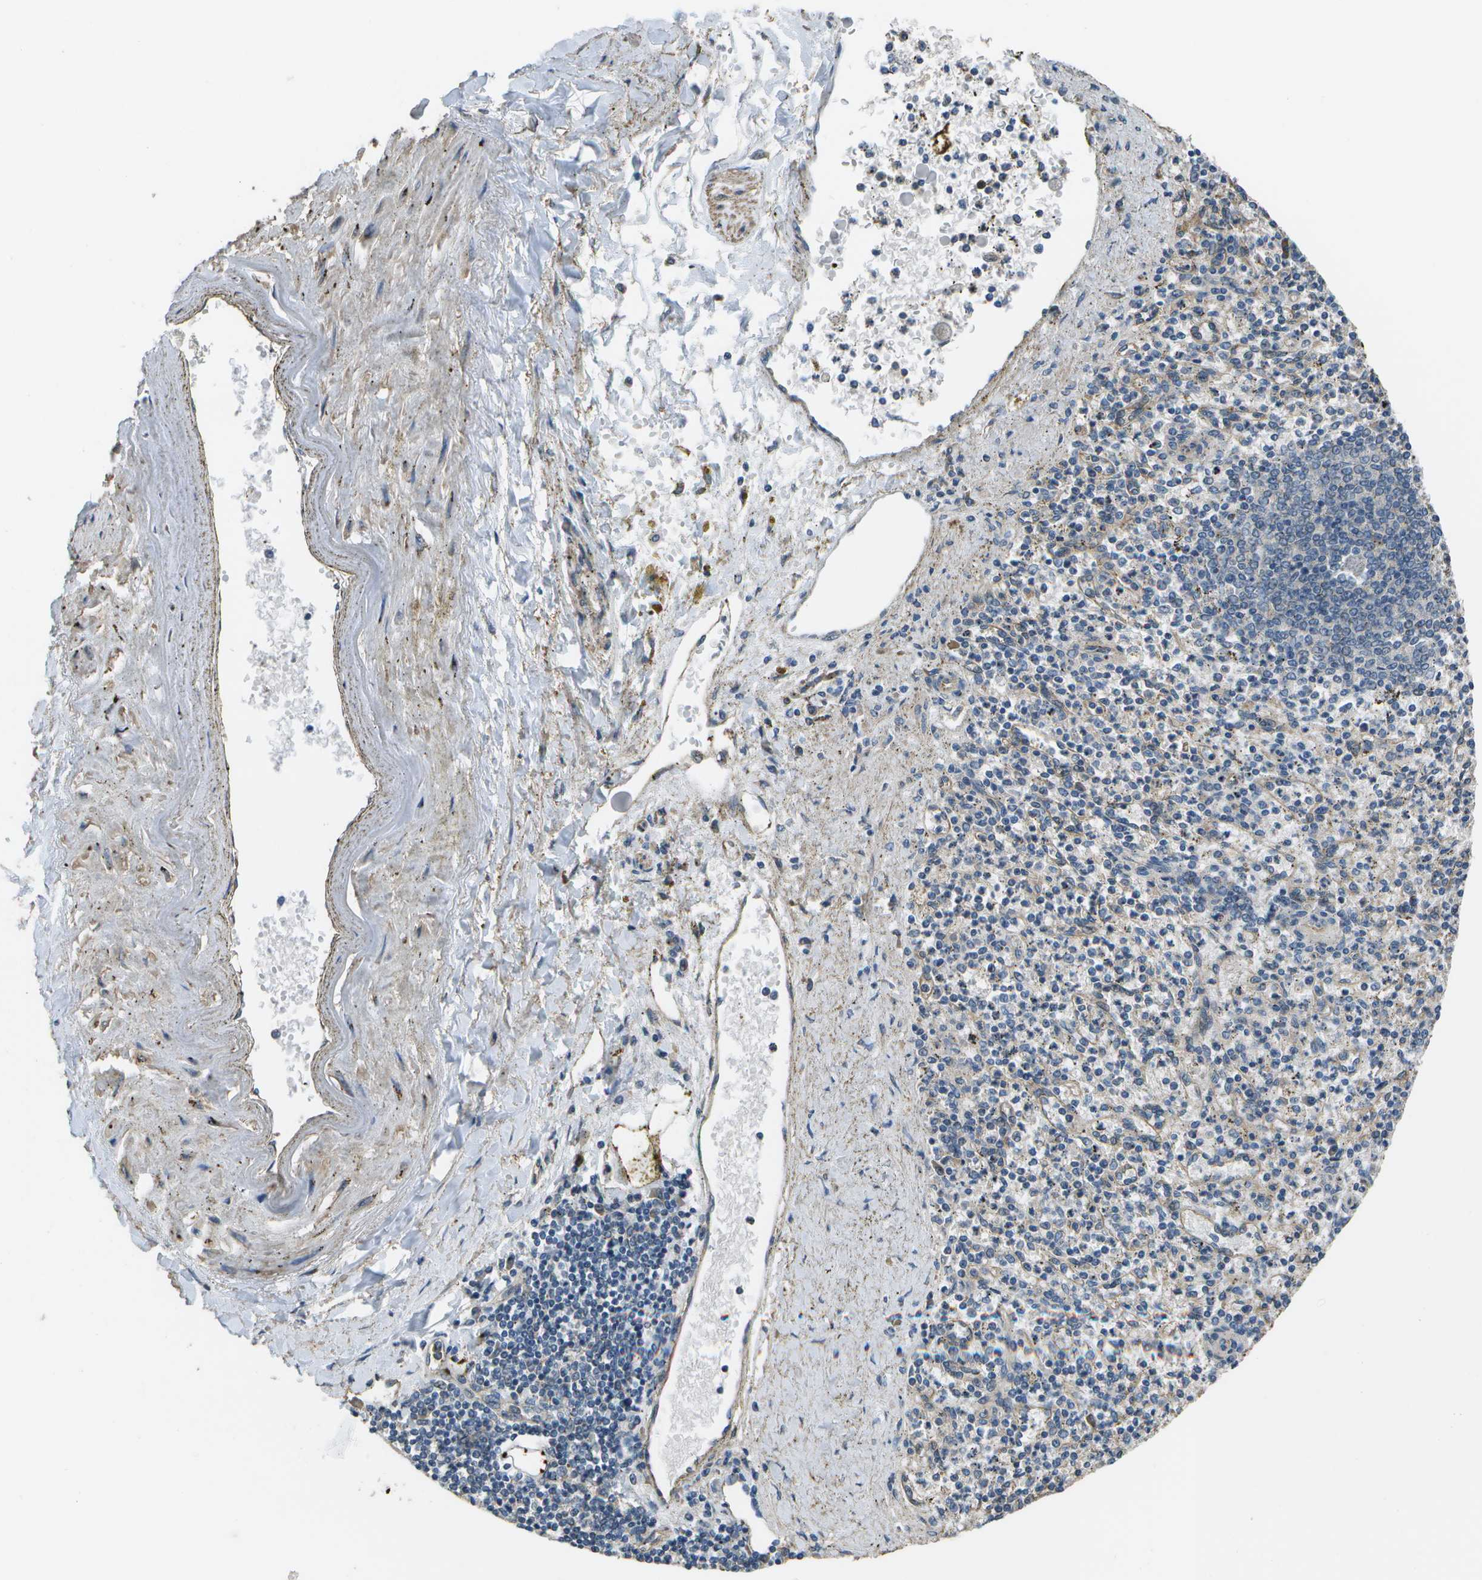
{"staining": {"intensity": "weak", "quantity": "<25%", "location": "cytoplasmic/membranous"}, "tissue": "spleen", "cell_type": "Cells in red pulp", "image_type": "normal", "snomed": [{"axis": "morphology", "description": "Normal tissue, NOS"}, {"axis": "topography", "description": "Spleen"}], "caption": "Unremarkable spleen was stained to show a protein in brown. There is no significant positivity in cells in red pulp. Nuclei are stained in blue.", "gene": "CLNS1A", "patient": {"sex": "male", "age": 72}}